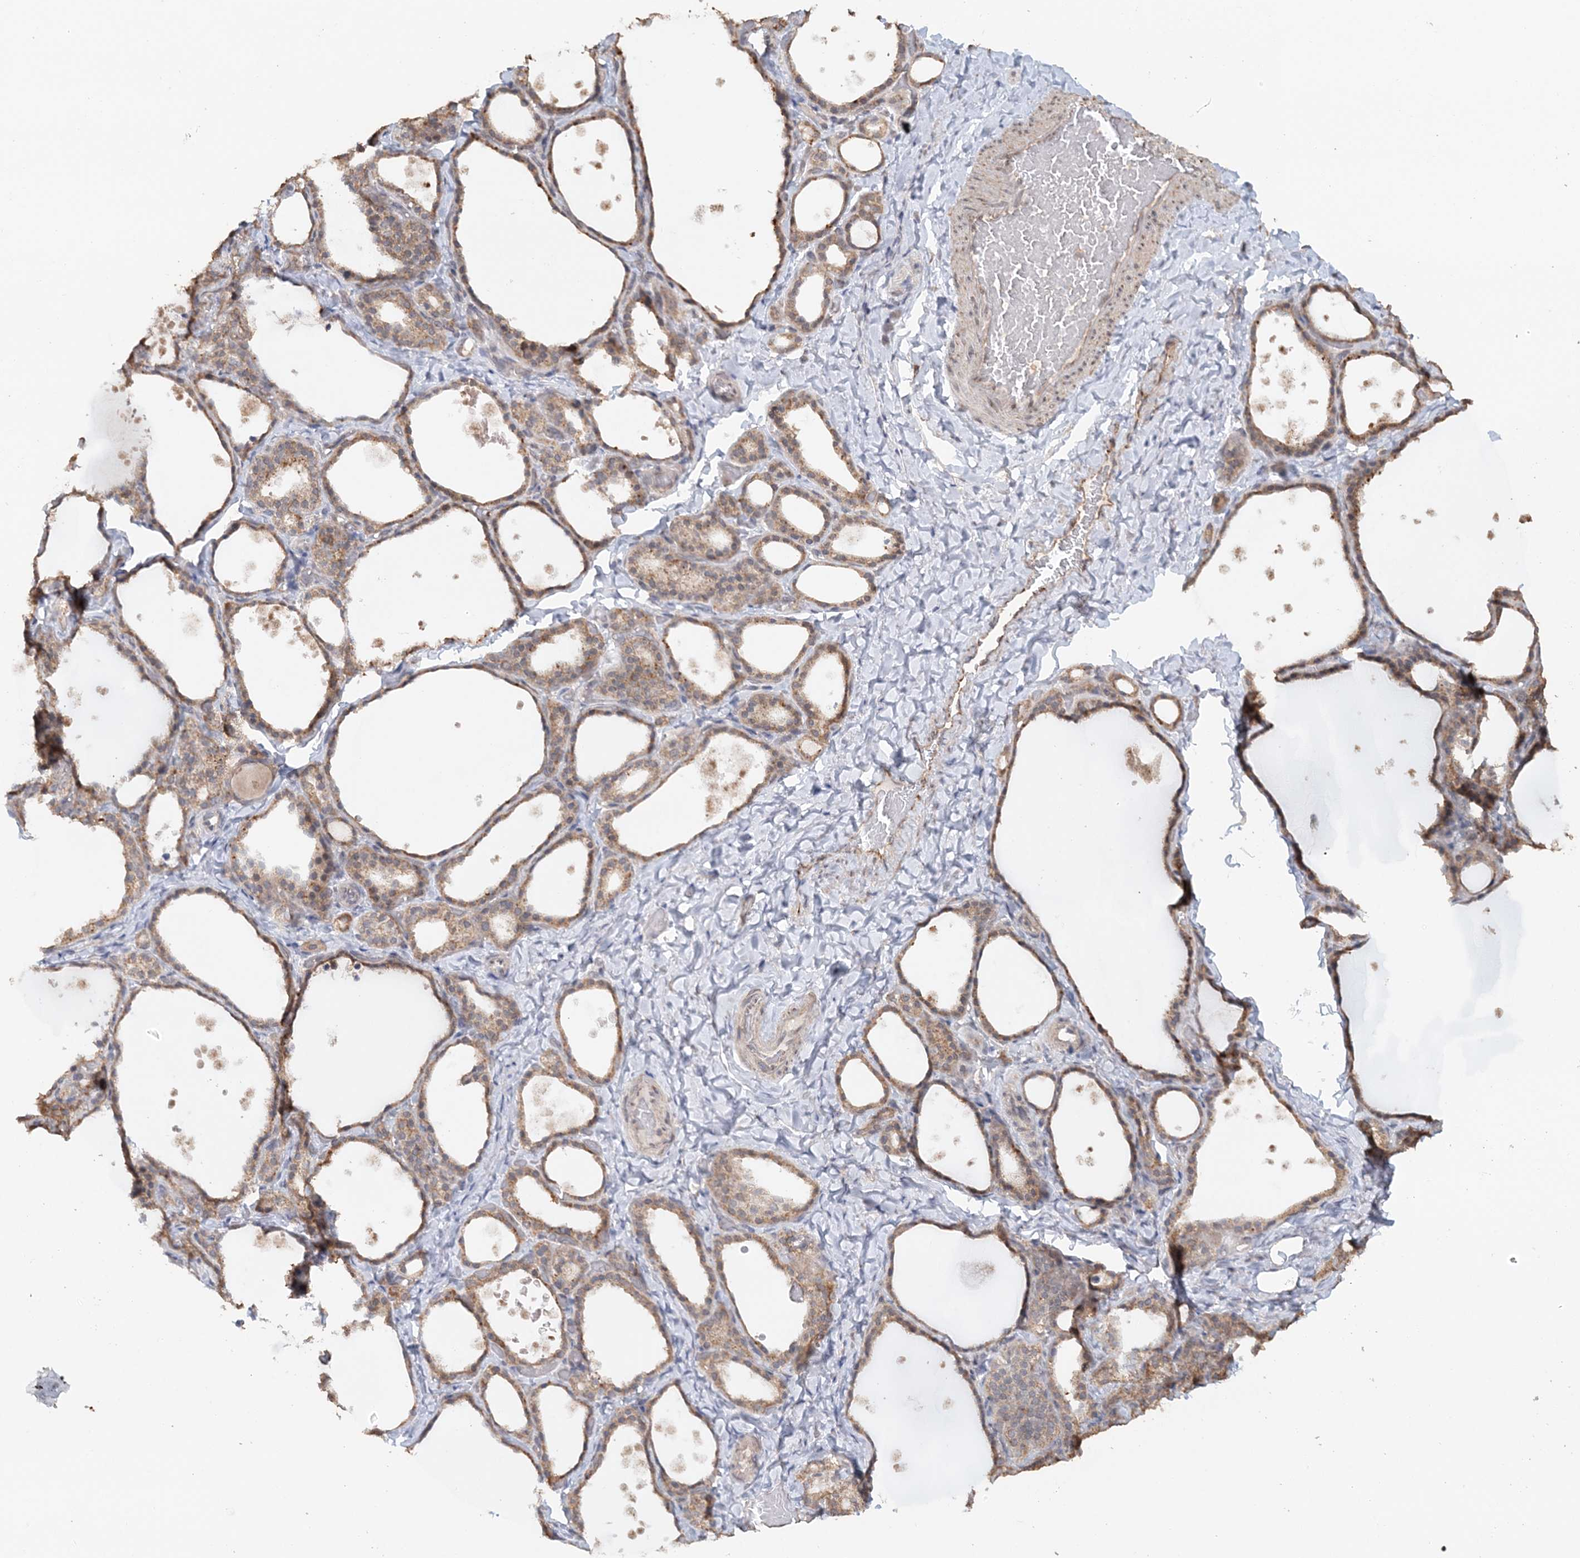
{"staining": {"intensity": "moderate", "quantity": ">75%", "location": "cytoplasmic/membranous,nuclear"}, "tissue": "thyroid gland", "cell_type": "Glandular cells", "image_type": "normal", "snomed": [{"axis": "morphology", "description": "Normal tissue, NOS"}, {"axis": "topography", "description": "Thyroid gland"}], "caption": "IHC (DAB (3,3'-diaminobenzidine)) staining of benign thyroid gland demonstrates moderate cytoplasmic/membranous,nuclear protein positivity in about >75% of glandular cells.", "gene": "FBXO38", "patient": {"sex": "female", "age": 44}}